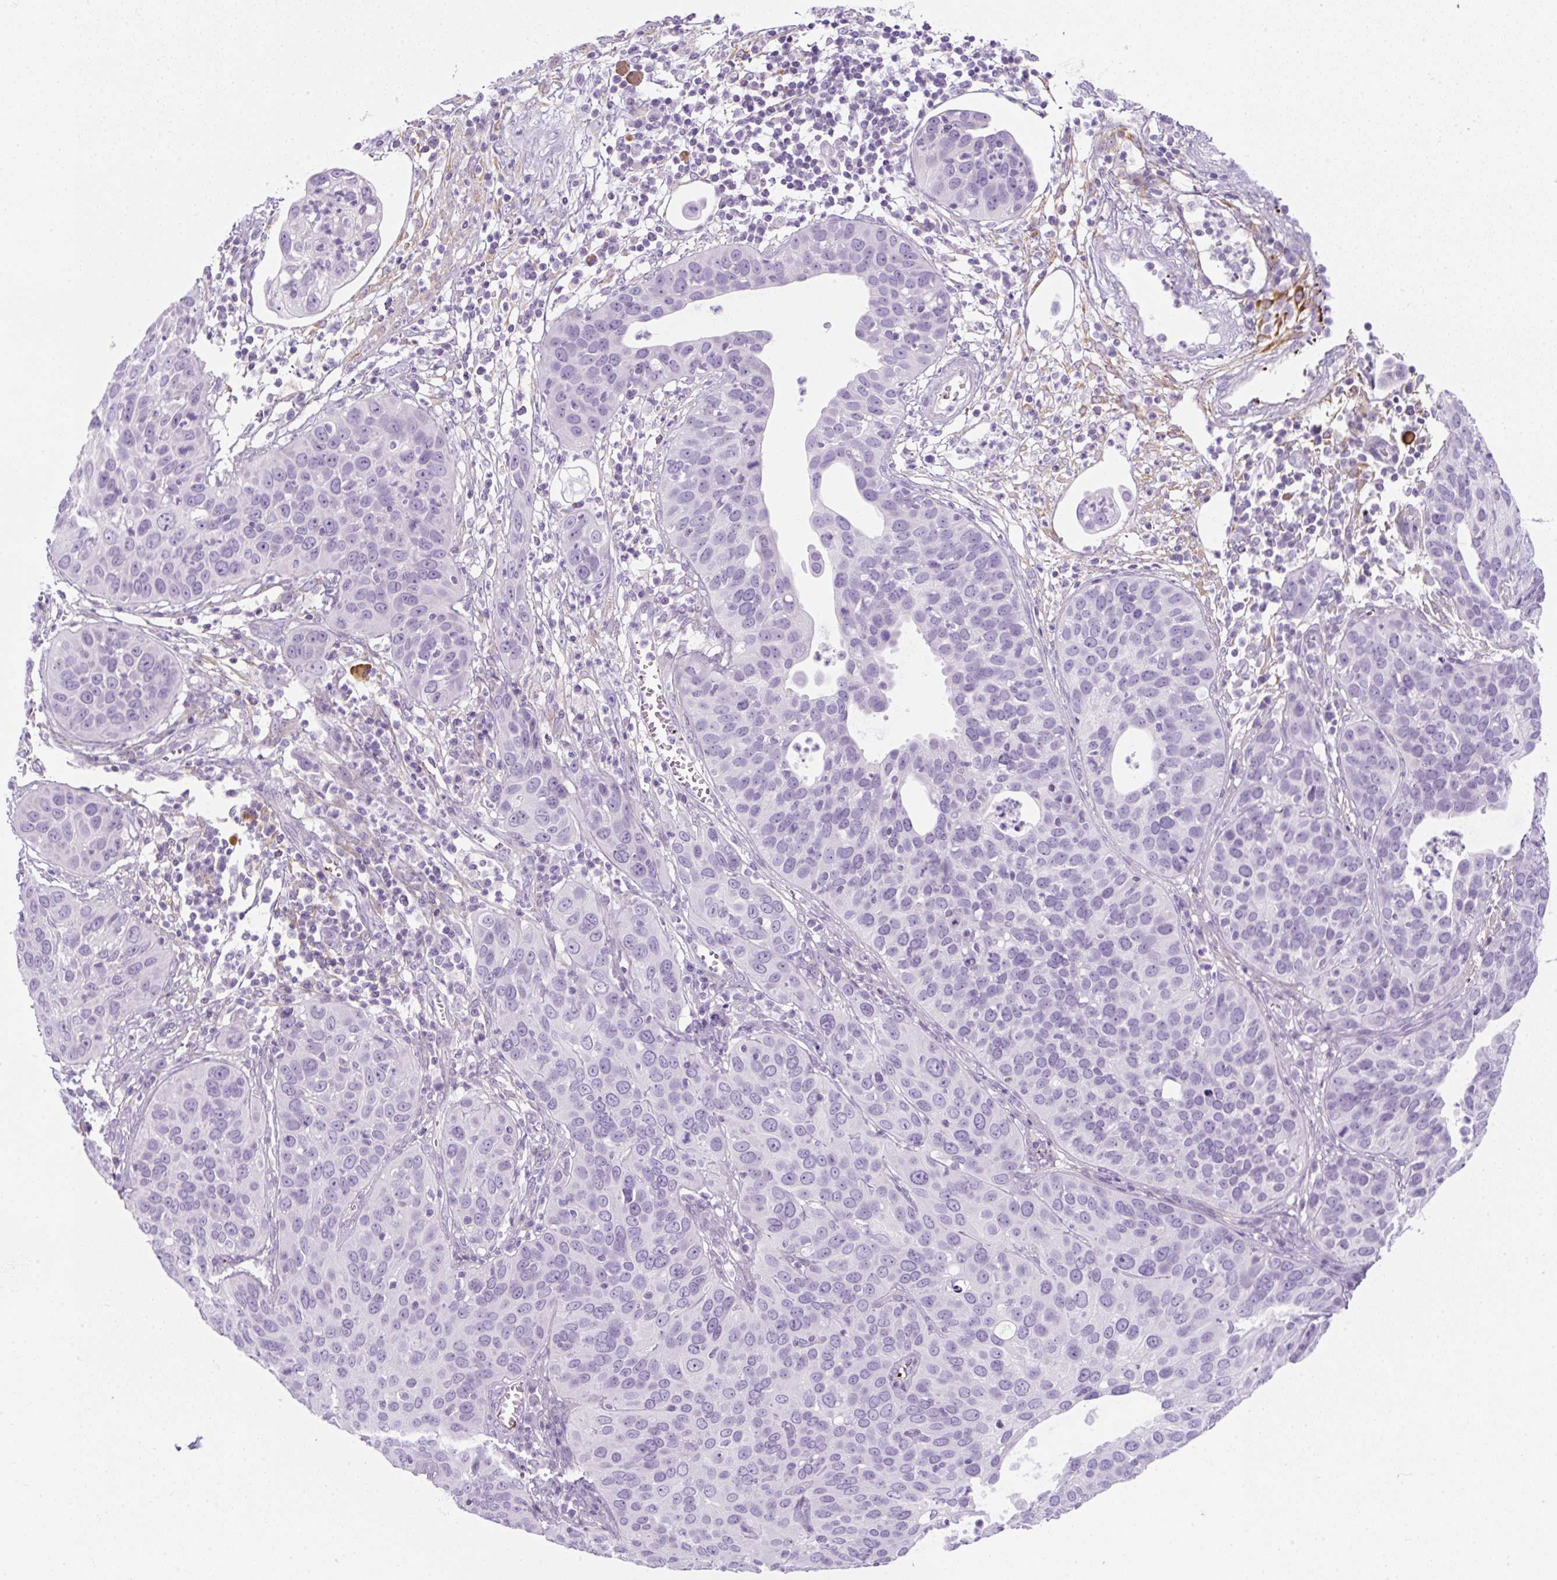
{"staining": {"intensity": "negative", "quantity": "none", "location": "none"}, "tissue": "cervical cancer", "cell_type": "Tumor cells", "image_type": "cancer", "snomed": [{"axis": "morphology", "description": "Squamous cell carcinoma, NOS"}, {"axis": "topography", "description": "Cervix"}], "caption": "The image exhibits no staining of tumor cells in cervical cancer (squamous cell carcinoma). (Immunohistochemistry, brightfield microscopy, high magnification).", "gene": "PF4V1", "patient": {"sex": "female", "age": 36}}